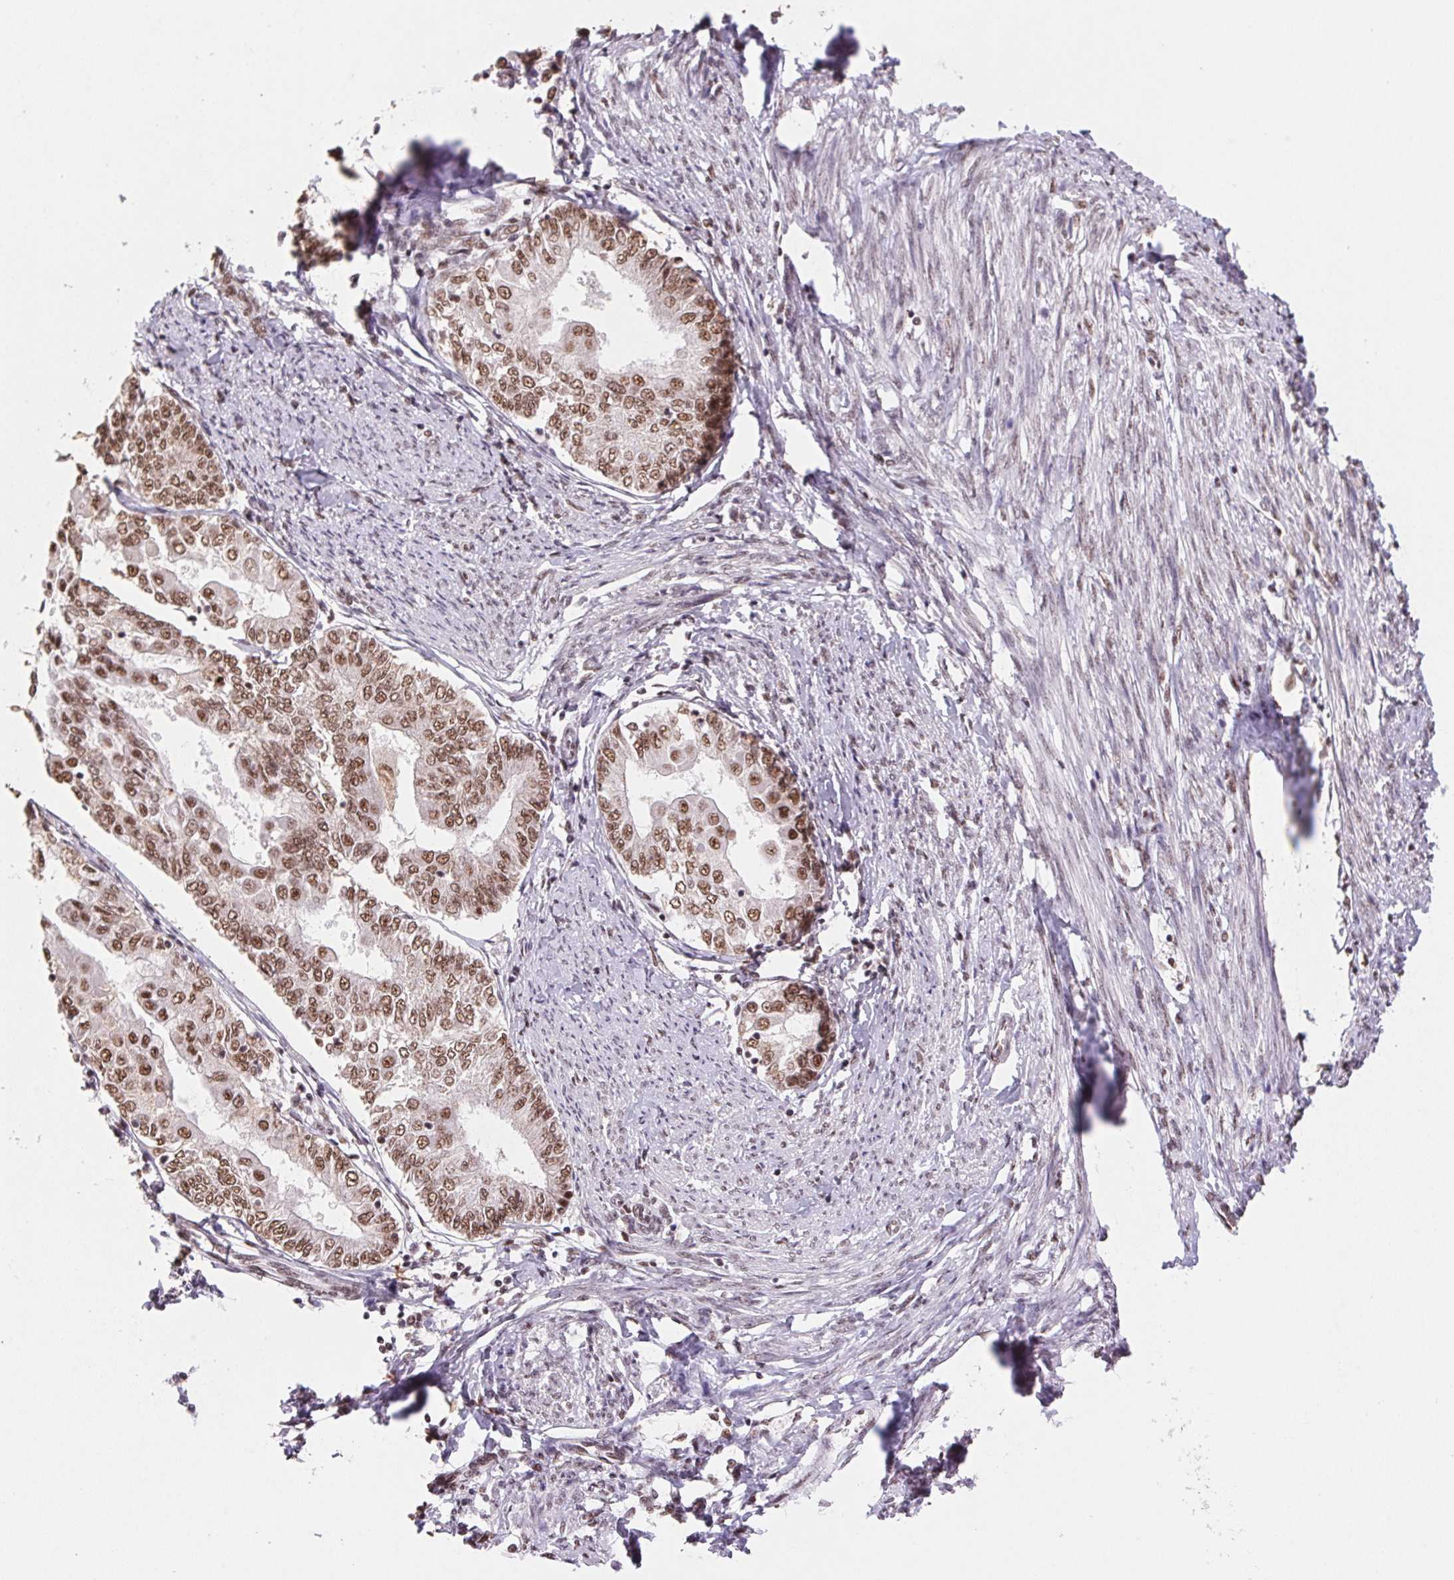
{"staining": {"intensity": "moderate", "quantity": ">75%", "location": "nuclear"}, "tissue": "endometrial cancer", "cell_type": "Tumor cells", "image_type": "cancer", "snomed": [{"axis": "morphology", "description": "Adenocarcinoma, NOS"}, {"axis": "topography", "description": "Endometrium"}], "caption": "Tumor cells display medium levels of moderate nuclear expression in about >75% of cells in endometrial adenocarcinoma. The staining is performed using DAB (3,3'-diaminobenzidine) brown chromogen to label protein expression. The nuclei are counter-stained blue using hematoxylin.", "gene": "SNRPG", "patient": {"sex": "female", "age": 68}}